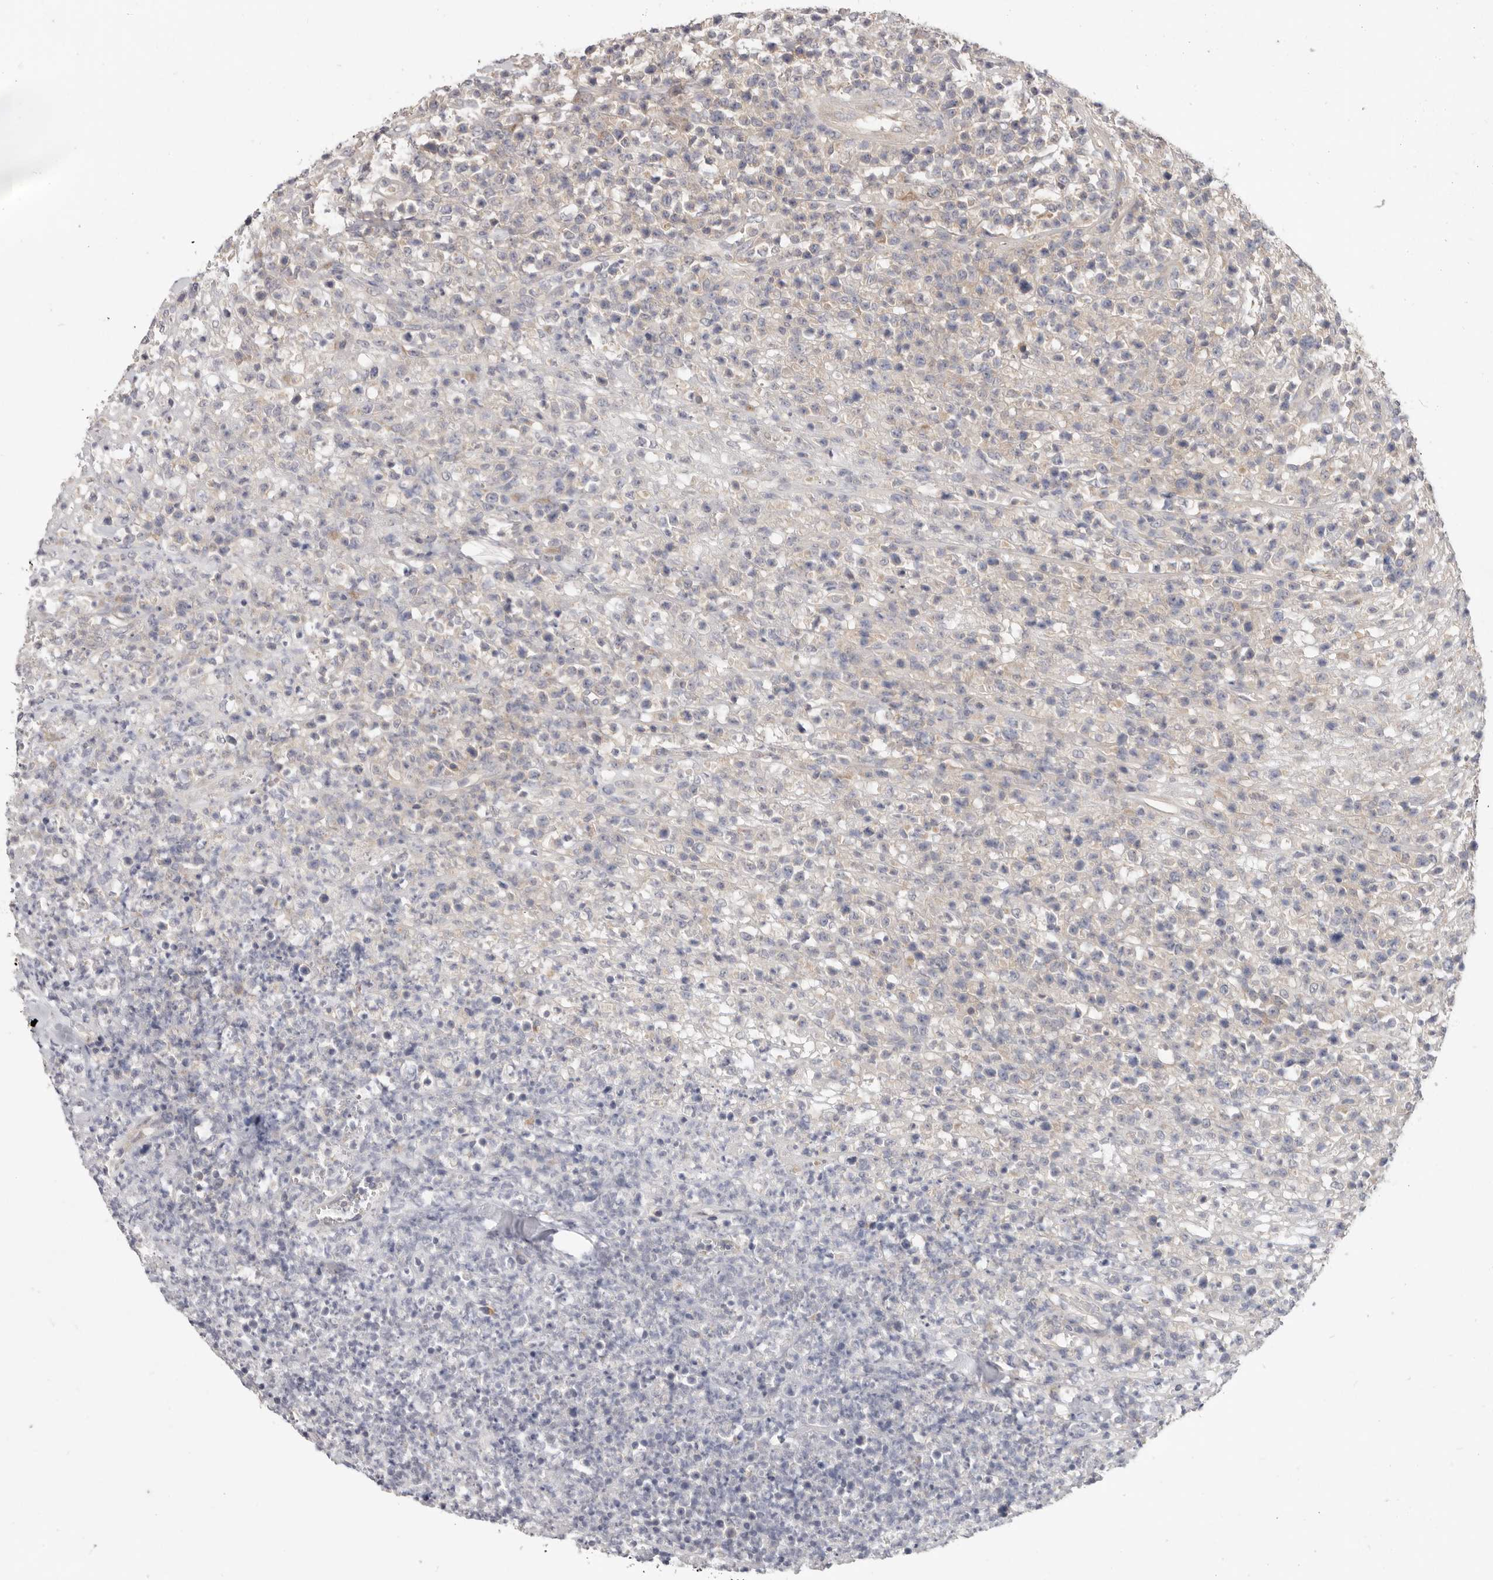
{"staining": {"intensity": "negative", "quantity": "none", "location": "none"}, "tissue": "lymphoma", "cell_type": "Tumor cells", "image_type": "cancer", "snomed": [{"axis": "morphology", "description": "Malignant lymphoma, non-Hodgkin's type, High grade"}, {"axis": "topography", "description": "Colon"}], "caption": "IHC histopathology image of high-grade malignant lymphoma, non-Hodgkin's type stained for a protein (brown), which displays no staining in tumor cells.", "gene": "WDR77", "patient": {"sex": "female", "age": 53}}